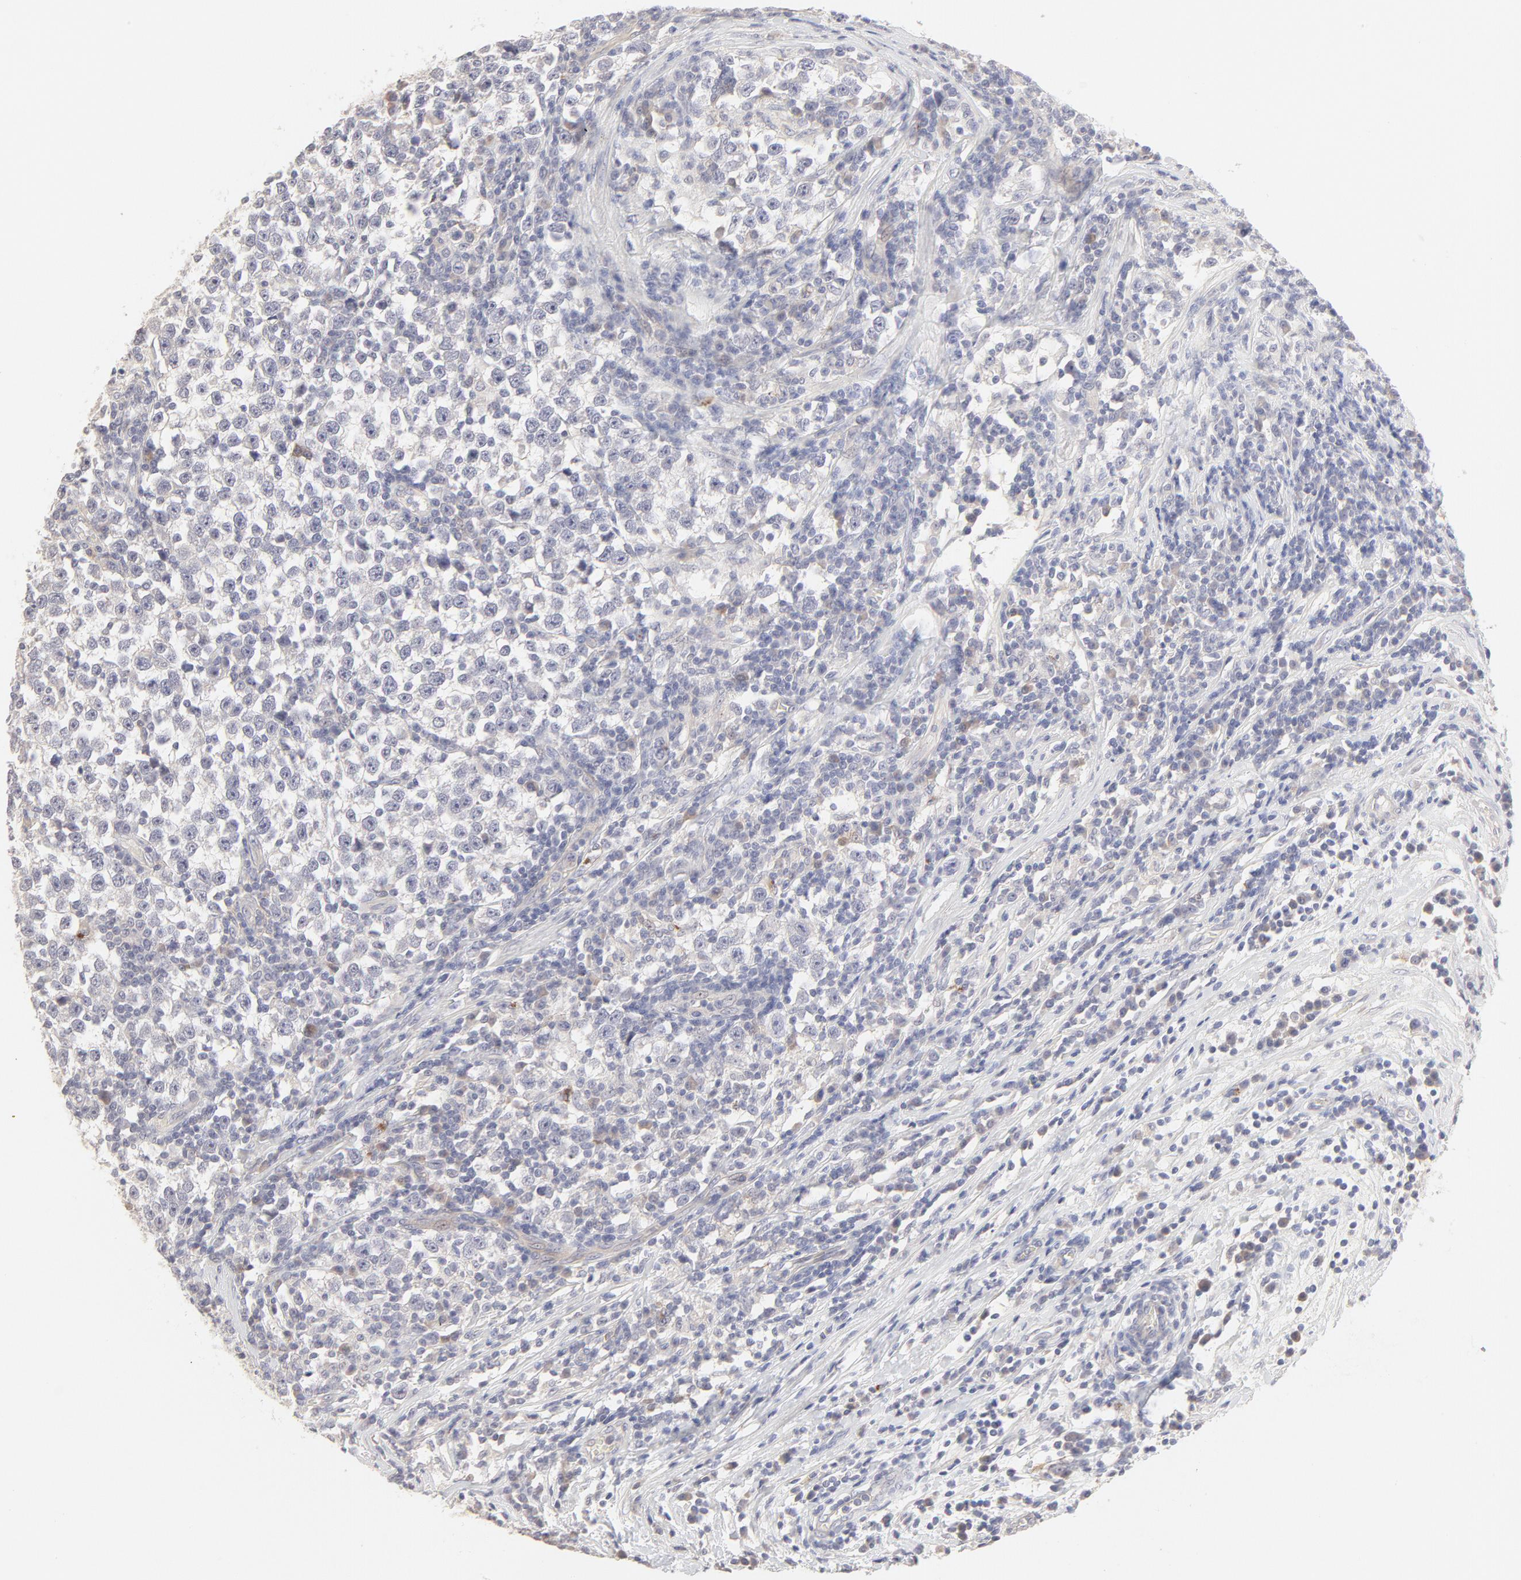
{"staining": {"intensity": "negative", "quantity": "none", "location": "none"}, "tissue": "testis cancer", "cell_type": "Tumor cells", "image_type": "cancer", "snomed": [{"axis": "morphology", "description": "Seminoma, NOS"}, {"axis": "topography", "description": "Testis"}], "caption": "Immunohistochemical staining of testis cancer reveals no significant staining in tumor cells.", "gene": "ELF3", "patient": {"sex": "male", "age": 43}}